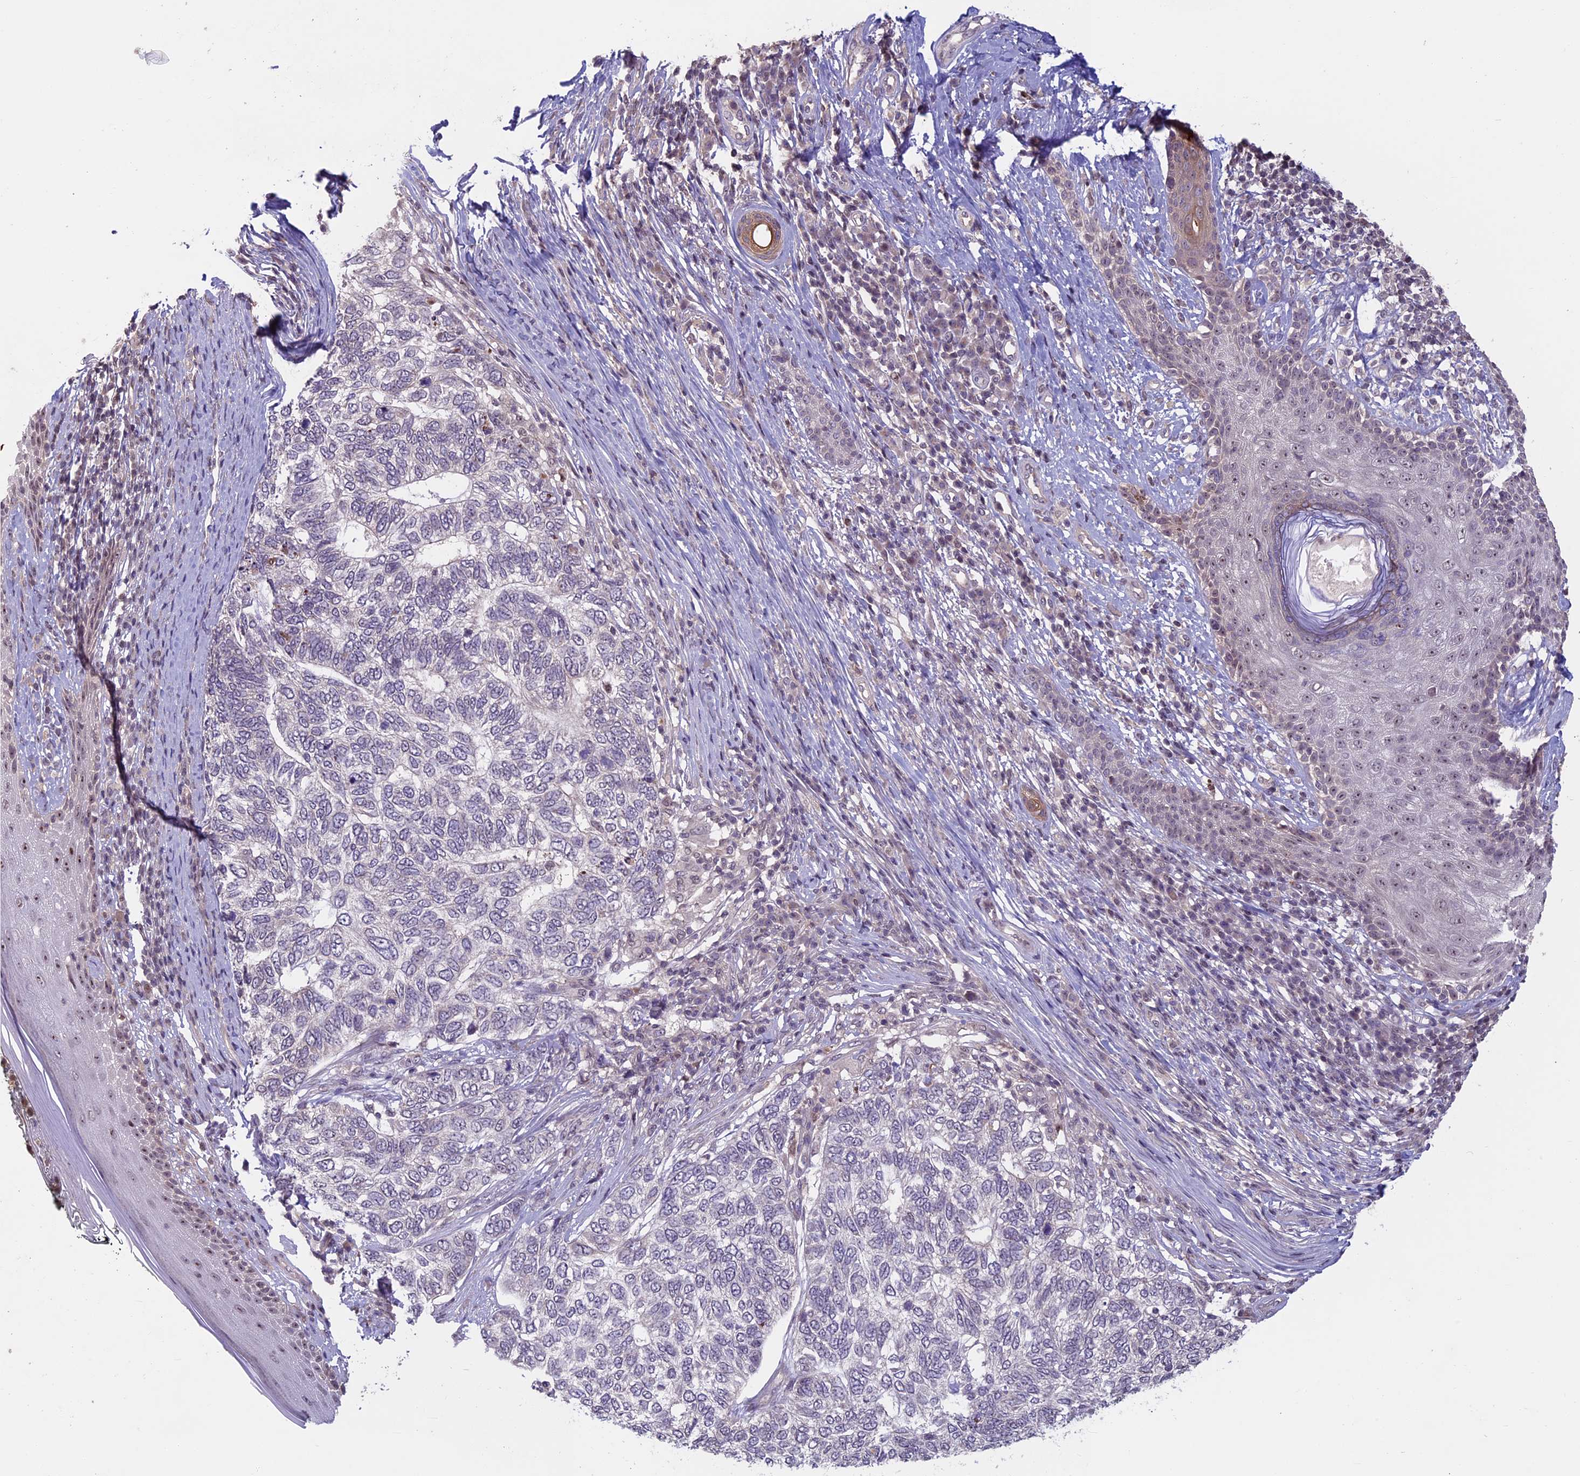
{"staining": {"intensity": "negative", "quantity": "none", "location": "none"}, "tissue": "skin cancer", "cell_type": "Tumor cells", "image_type": "cancer", "snomed": [{"axis": "morphology", "description": "Basal cell carcinoma"}, {"axis": "topography", "description": "Skin"}], "caption": "A high-resolution histopathology image shows immunohistochemistry staining of basal cell carcinoma (skin), which exhibits no significant staining in tumor cells. Brightfield microscopy of immunohistochemistry stained with DAB (3,3'-diaminobenzidine) (brown) and hematoxylin (blue), captured at high magnification.", "gene": "SPIRE1", "patient": {"sex": "female", "age": 65}}